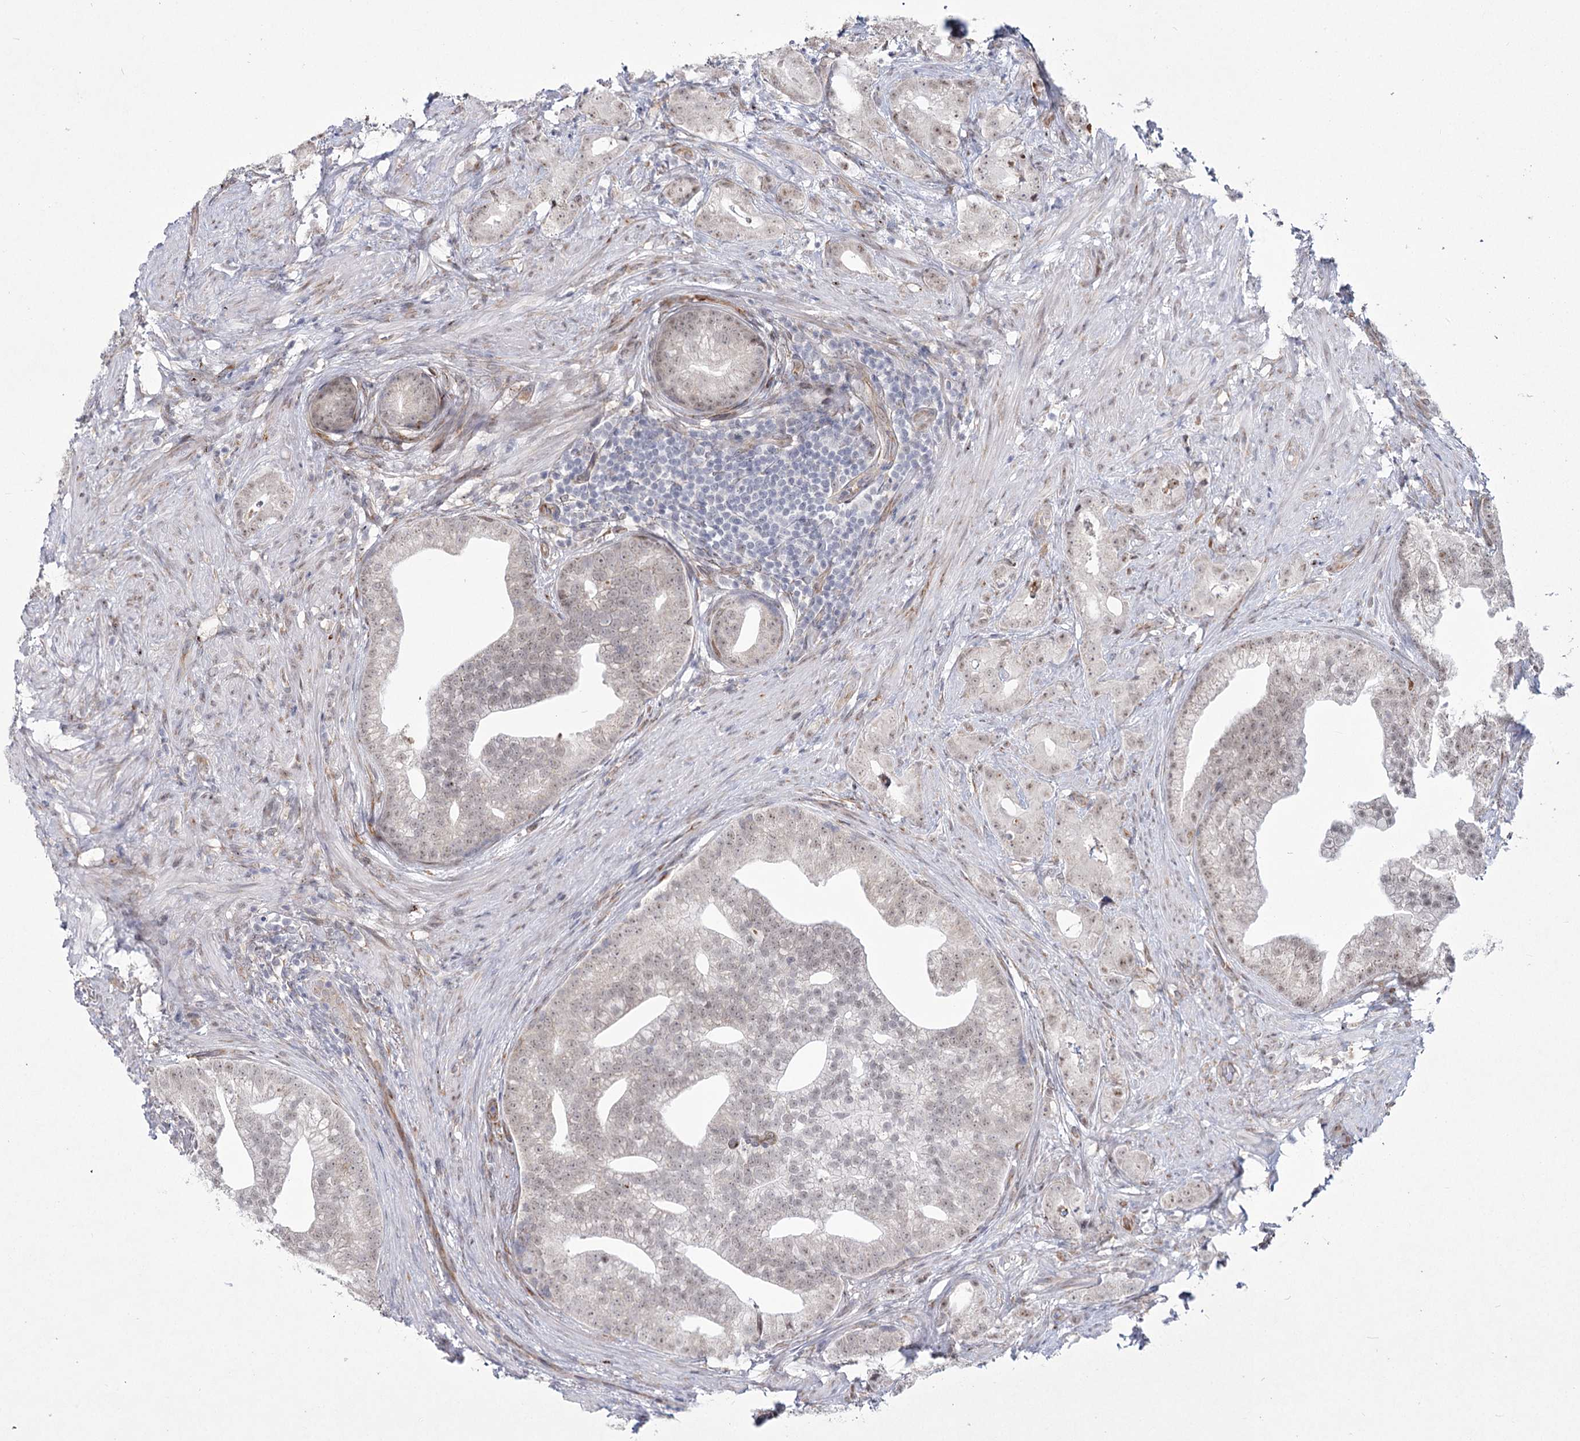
{"staining": {"intensity": "weak", "quantity": "25%-75%", "location": "nuclear"}, "tissue": "prostate cancer", "cell_type": "Tumor cells", "image_type": "cancer", "snomed": [{"axis": "morphology", "description": "Adenocarcinoma, Low grade"}, {"axis": "topography", "description": "Prostate"}], "caption": "Immunohistochemical staining of human prostate low-grade adenocarcinoma displays low levels of weak nuclear protein staining in approximately 25%-75% of tumor cells. (brown staining indicates protein expression, while blue staining denotes nuclei).", "gene": "YBX3", "patient": {"sex": "male", "age": 71}}